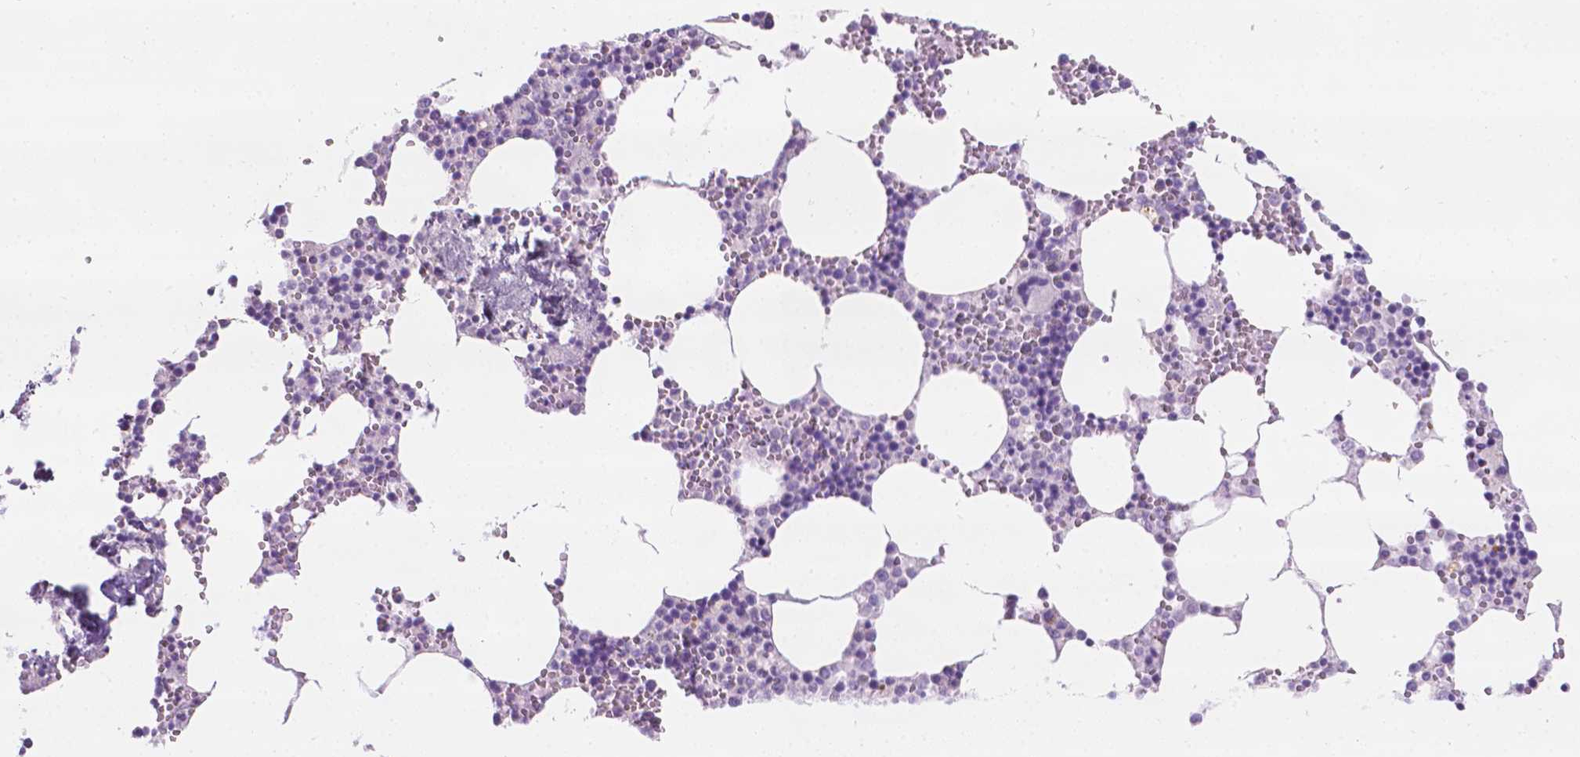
{"staining": {"intensity": "negative", "quantity": "none", "location": "none"}, "tissue": "bone marrow", "cell_type": "Hematopoietic cells", "image_type": "normal", "snomed": [{"axis": "morphology", "description": "Normal tissue, NOS"}, {"axis": "topography", "description": "Bone marrow"}], "caption": "This is a photomicrograph of immunohistochemistry staining of benign bone marrow, which shows no positivity in hematopoietic cells.", "gene": "NOS1AP", "patient": {"sex": "male", "age": 54}}